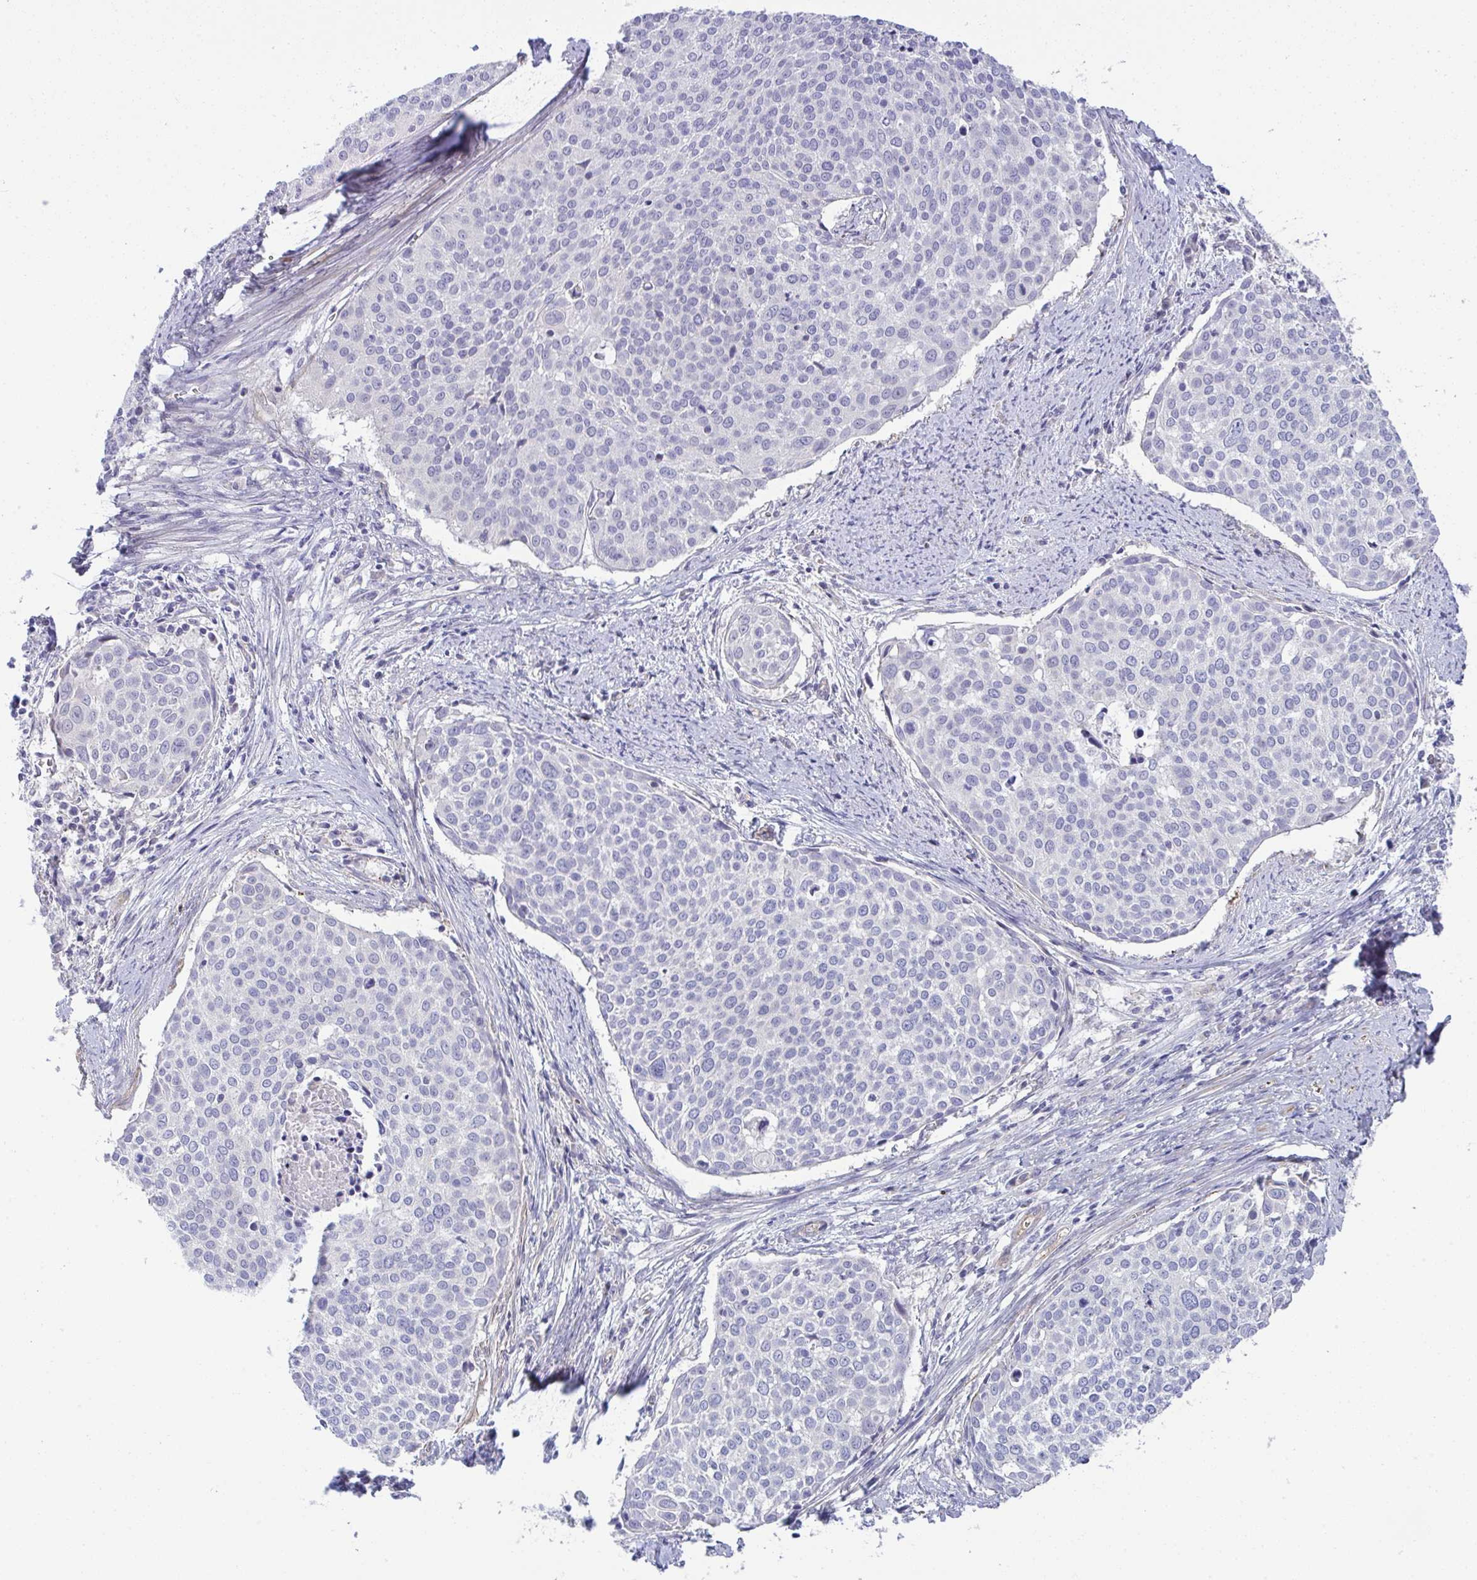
{"staining": {"intensity": "negative", "quantity": "none", "location": "none"}, "tissue": "cervical cancer", "cell_type": "Tumor cells", "image_type": "cancer", "snomed": [{"axis": "morphology", "description": "Squamous cell carcinoma, NOS"}, {"axis": "topography", "description": "Cervix"}], "caption": "Immunohistochemistry (IHC) histopathology image of human squamous cell carcinoma (cervical) stained for a protein (brown), which demonstrates no staining in tumor cells. (DAB (3,3'-diaminobenzidine) IHC, high magnification).", "gene": "MYL12A", "patient": {"sex": "female", "age": 39}}